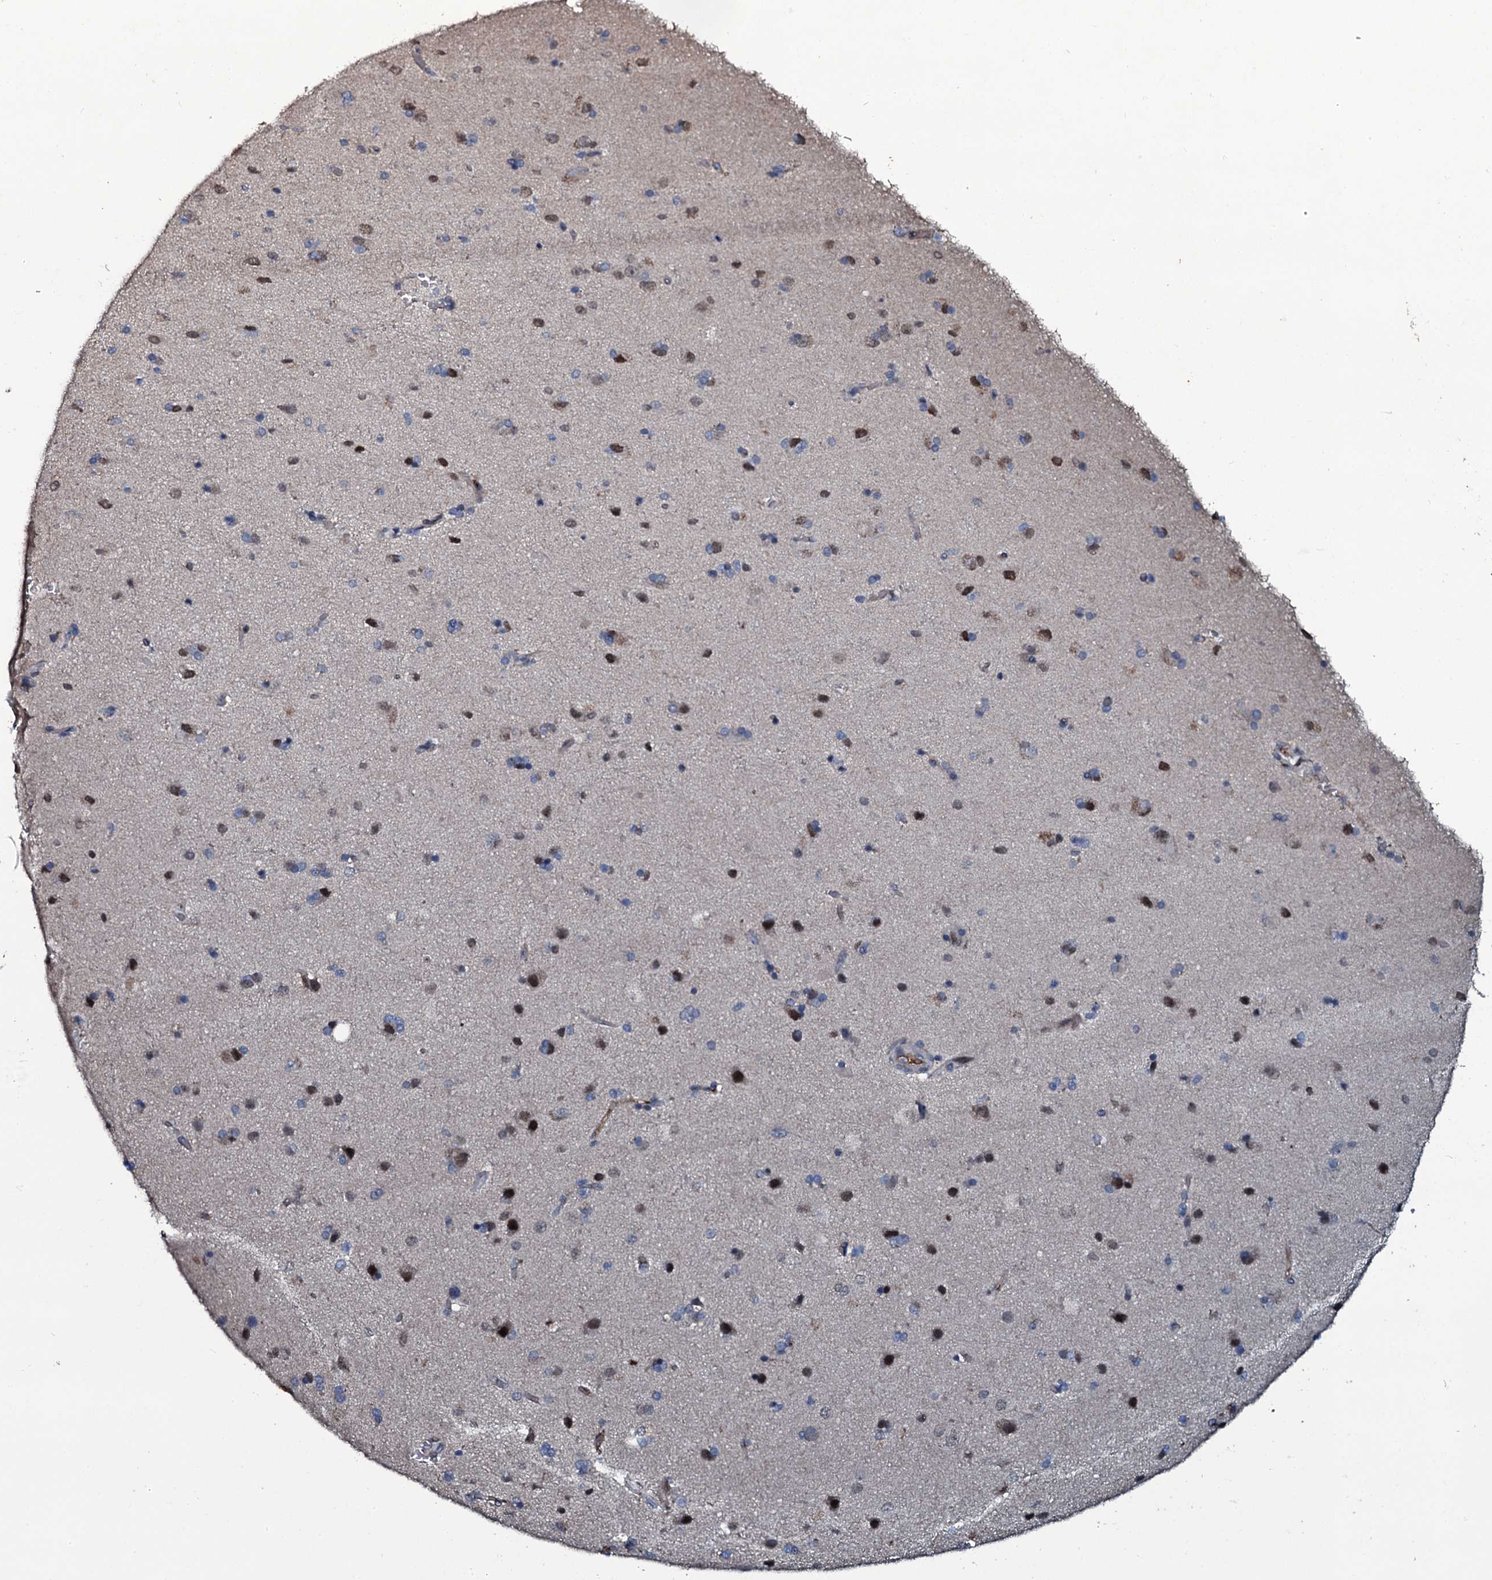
{"staining": {"intensity": "weak", "quantity": "25%-75%", "location": "cytoplasmic/membranous"}, "tissue": "cerebral cortex", "cell_type": "Endothelial cells", "image_type": "normal", "snomed": [{"axis": "morphology", "description": "Normal tissue, NOS"}, {"axis": "topography", "description": "Cerebral cortex"}], "caption": "A brown stain highlights weak cytoplasmic/membranous staining of a protein in endothelial cells of unremarkable human cerebral cortex.", "gene": "LYG2", "patient": {"sex": "male", "age": 62}}